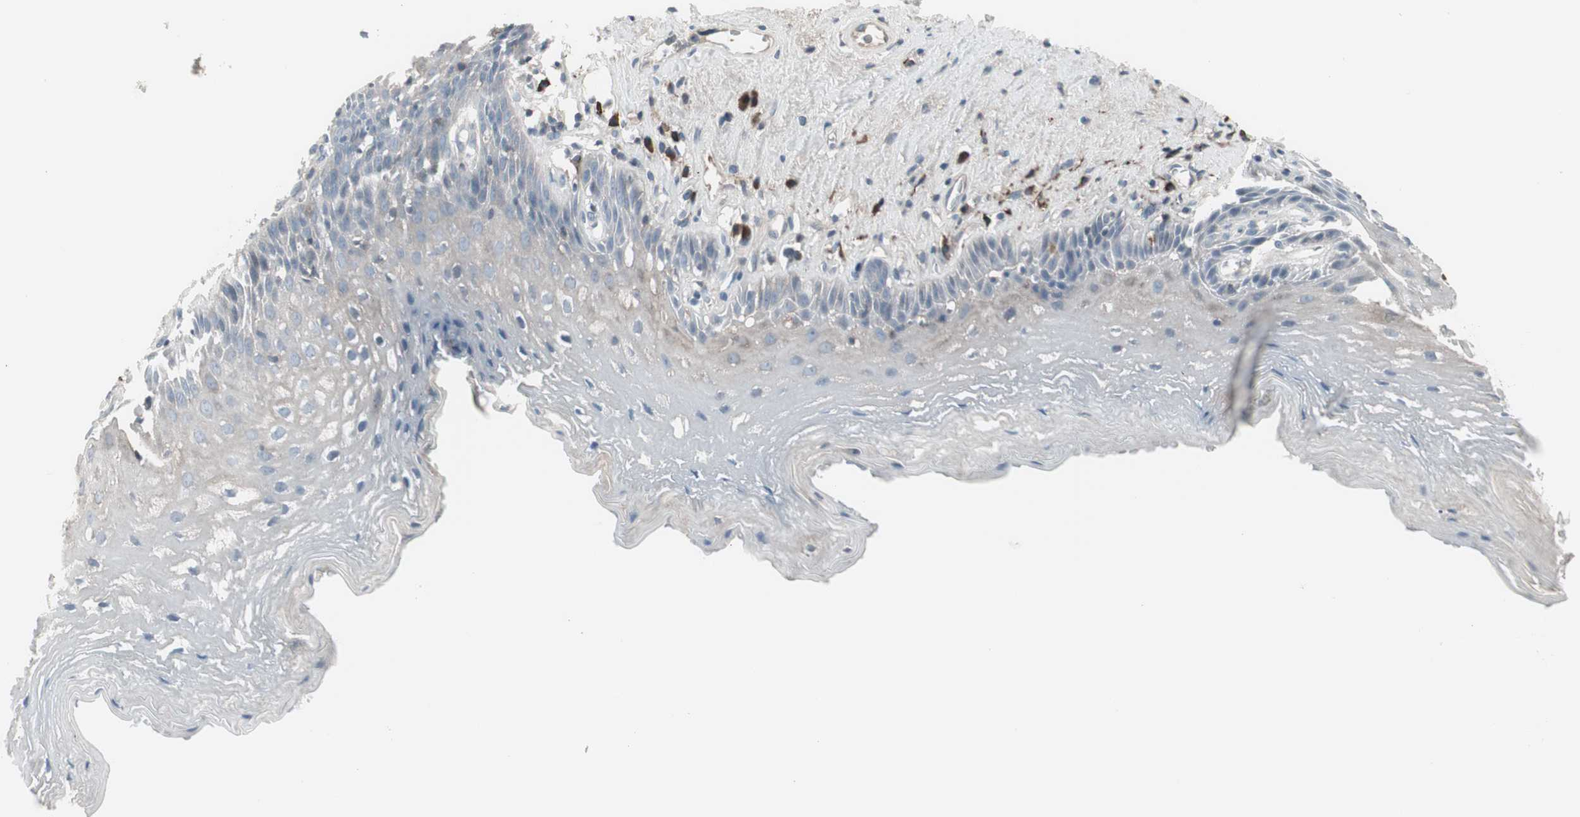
{"staining": {"intensity": "weak", "quantity": "<25%", "location": "cytoplasmic/membranous"}, "tissue": "esophagus", "cell_type": "Squamous epithelial cells", "image_type": "normal", "snomed": [{"axis": "morphology", "description": "Normal tissue, NOS"}, {"axis": "topography", "description": "Esophagus"}], "caption": "This is an IHC image of benign human esophagus. There is no positivity in squamous epithelial cells.", "gene": "ZSCAN32", "patient": {"sex": "female", "age": 70}}